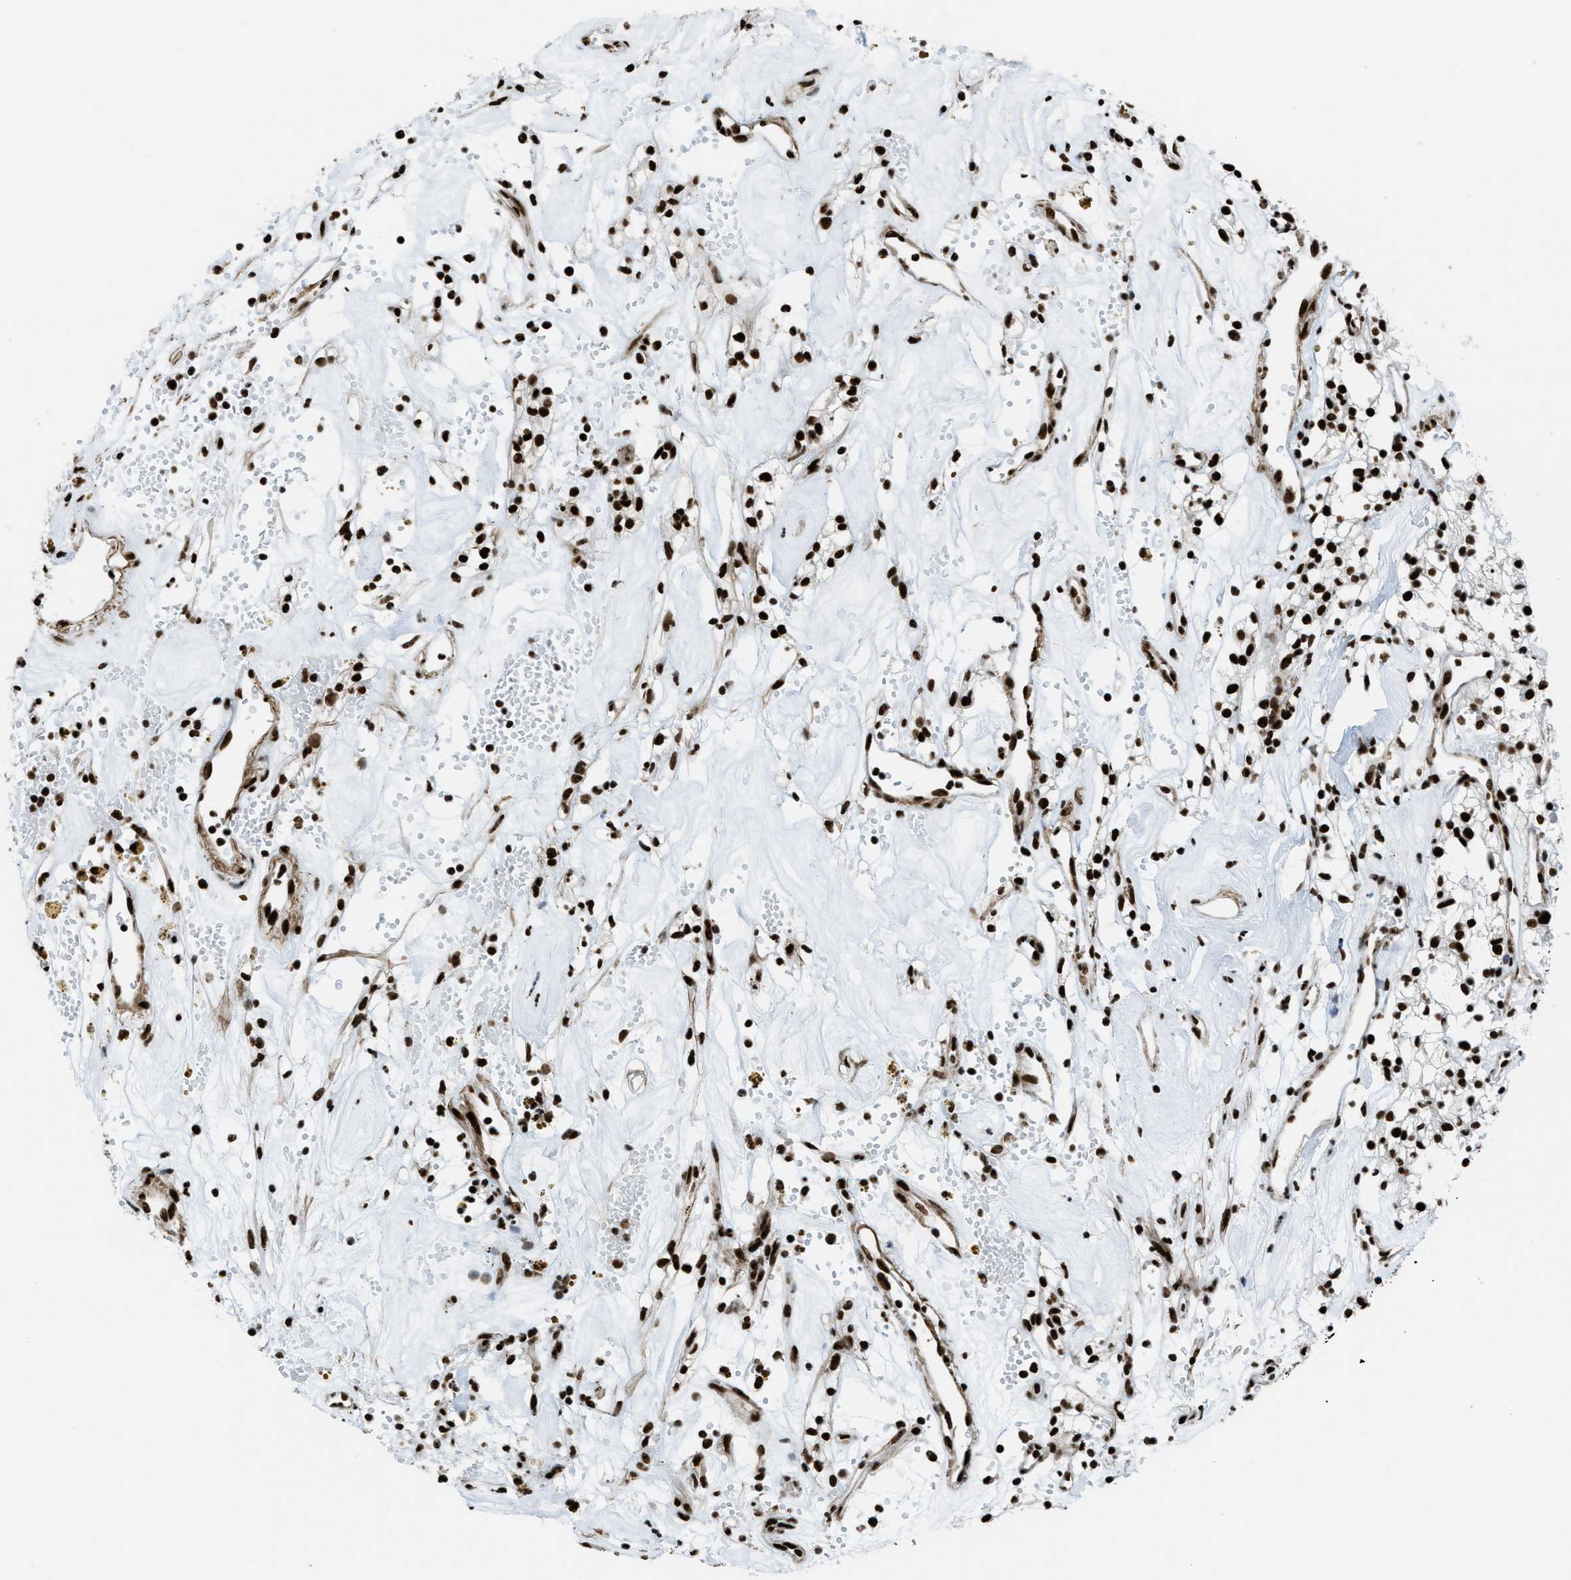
{"staining": {"intensity": "strong", "quantity": ">75%", "location": "nuclear"}, "tissue": "renal cancer", "cell_type": "Tumor cells", "image_type": "cancer", "snomed": [{"axis": "morphology", "description": "Adenocarcinoma, NOS"}, {"axis": "topography", "description": "Kidney"}], "caption": "A micrograph of human adenocarcinoma (renal) stained for a protein exhibits strong nuclear brown staining in tumor cells.", "gene": "ZNF207", "patient": {"sex": "male", "age": 59}}